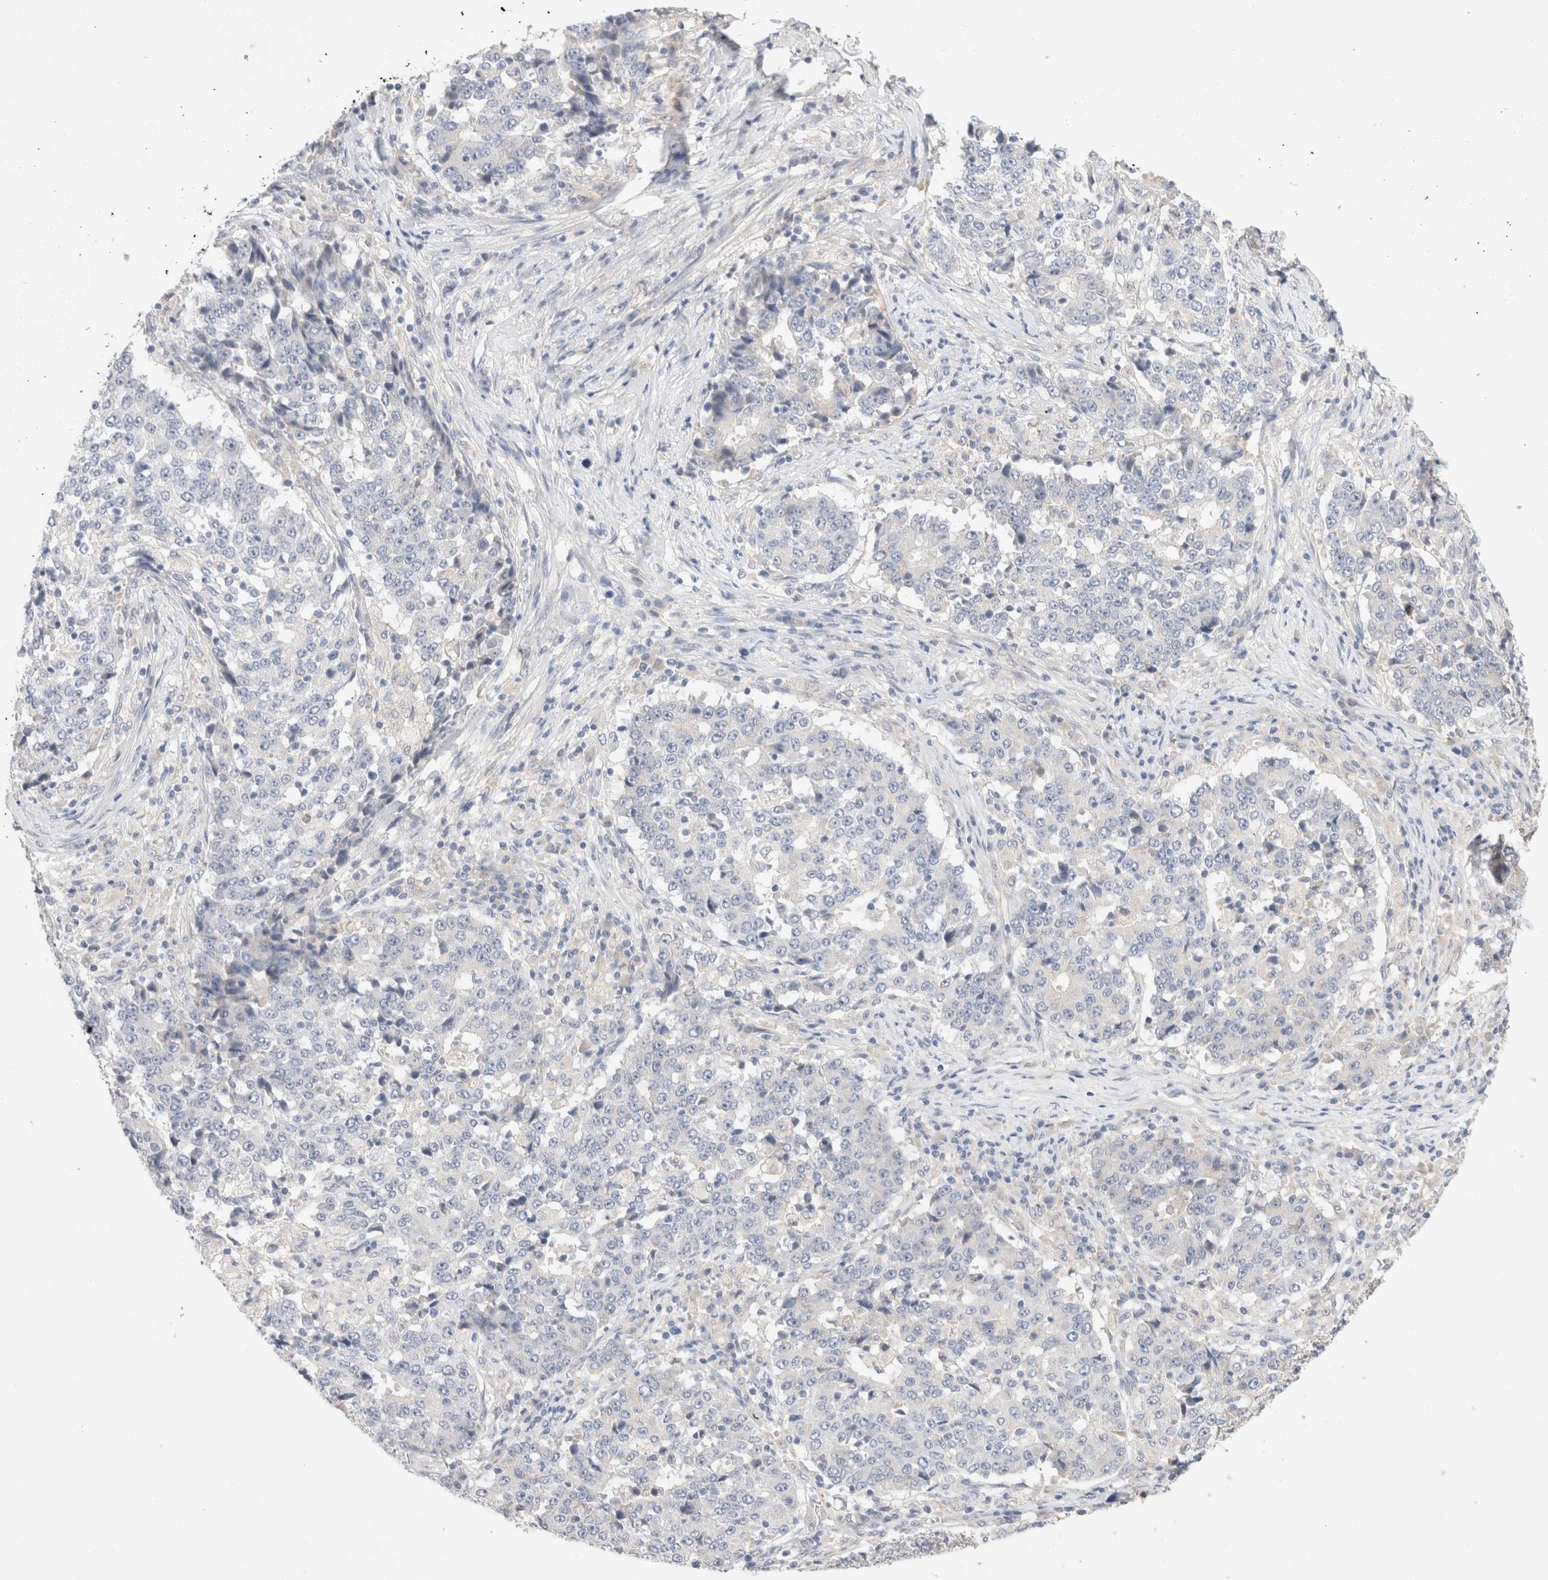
{"staining": {"intensity": "negative", "quantity": "none", "location": "none"}, "tissue": "stomach cancer", "cell_type": "Tumor cells", "image_type": "cancer", "snomed": [{"axis": "morphology", "description": "Adenocarcinoma, NOS"}, {"axis": "topography", "description": "Stomach"}], "caption": "Tumor cells are negative for brown protein staining in stomach cancer. (Stains: DAB (3,3'-diaminobenzidine) IHC with hematoxylin counter stain, Microscopy: brightfield microscopy at high magnification).", "gene": "SPATA20", "patient": {"sex": "male", "age": 59}}